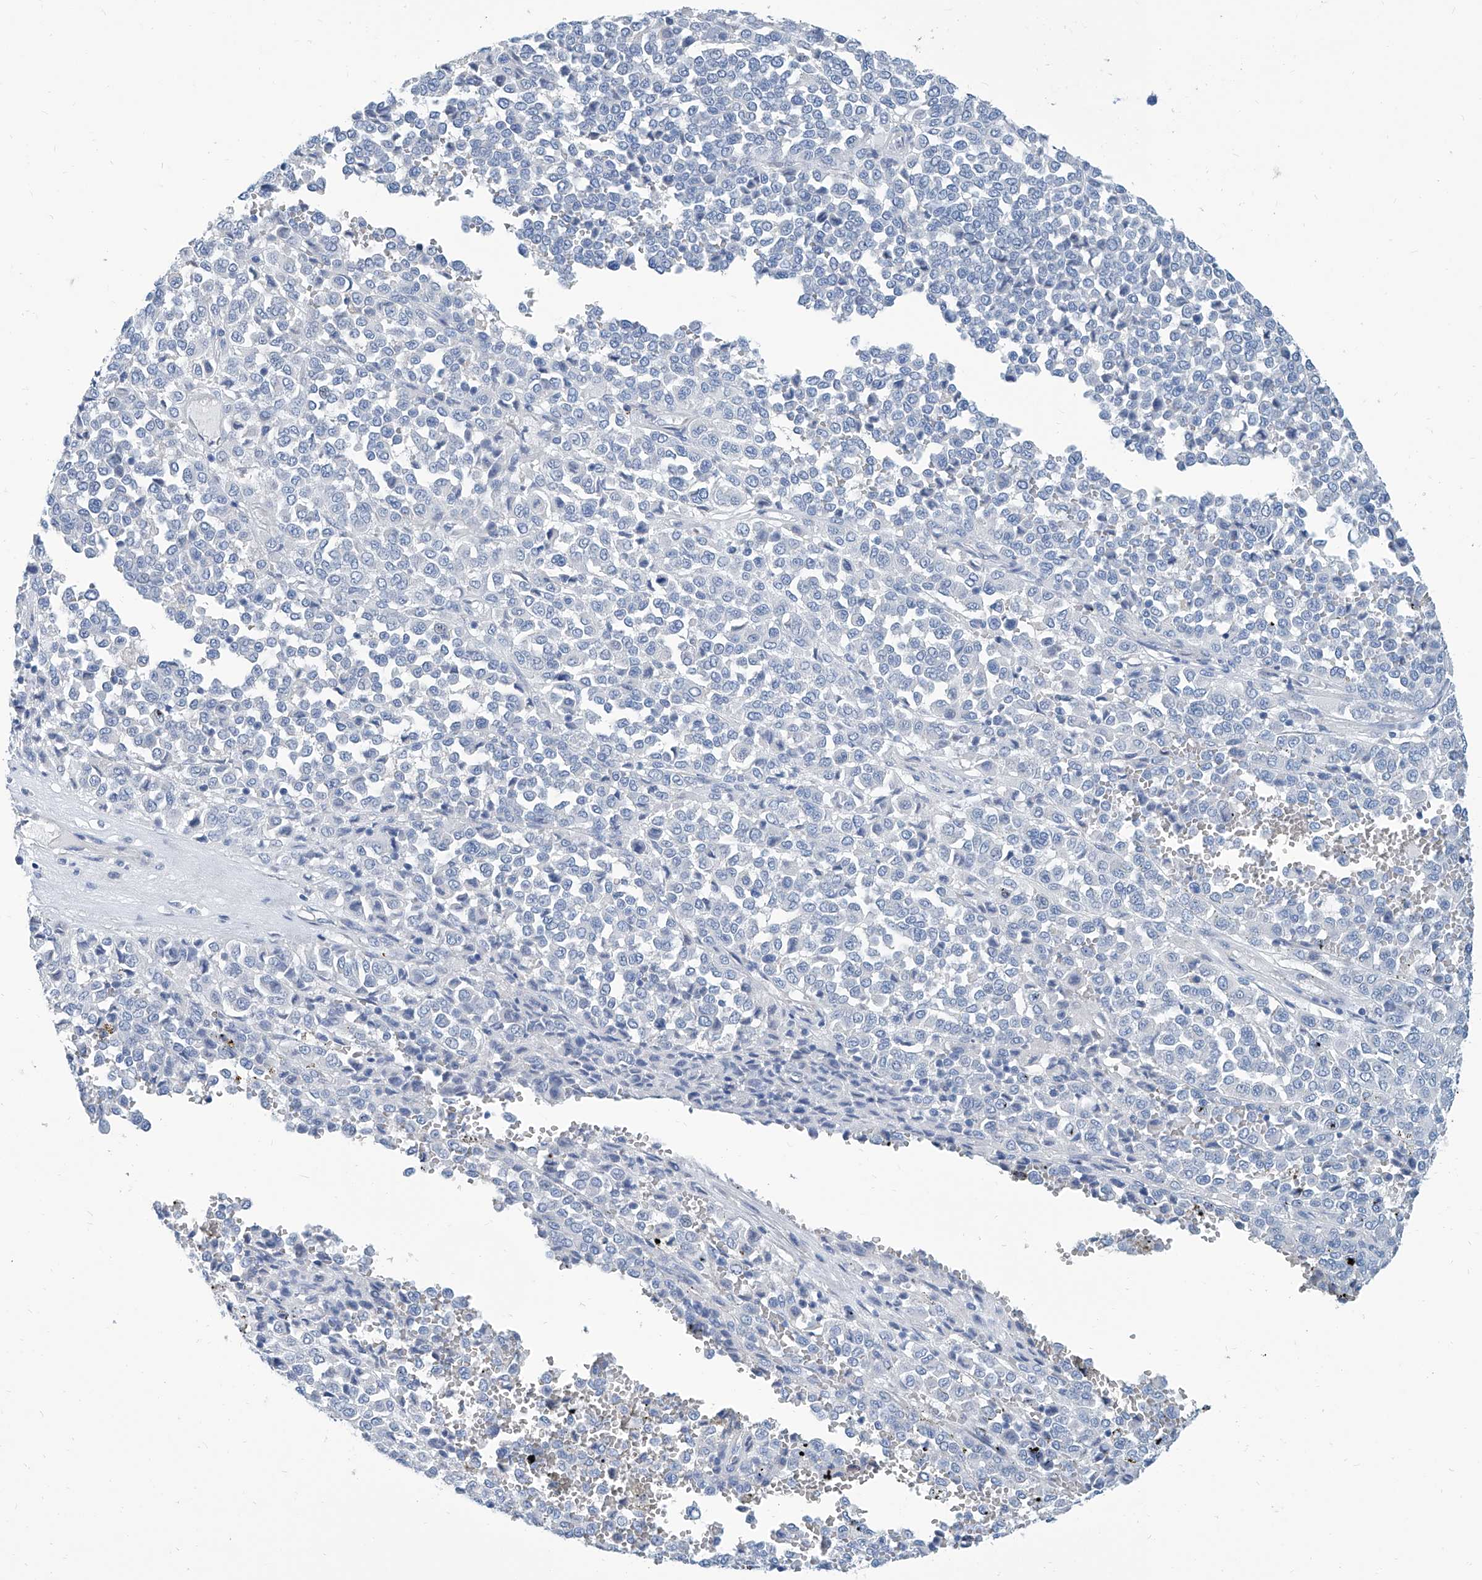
{"staining": {"intensity": "negative", "quantity": "none", "location": "none"}, "tissue": "melanoma", "cell_type": "Tumor cells", "image_type": "cancer", "snomed": [{"axis": "morphology", "description": "Malignant melanoma, Metastatic site"}, {"axis": "topography", "description": "Pancreas"}], "caption": "Tumor cells show no significant protein expression in melanoma. The staining was performed using DAB (3,3'-diaminobenzidine) to visualize the protein expression in brown, while the nuclei were stained in blue with hematoxylin (Magnification: 20x).", "gene": "ZNF519", "patient": {"sex": "female", "age": 30}}